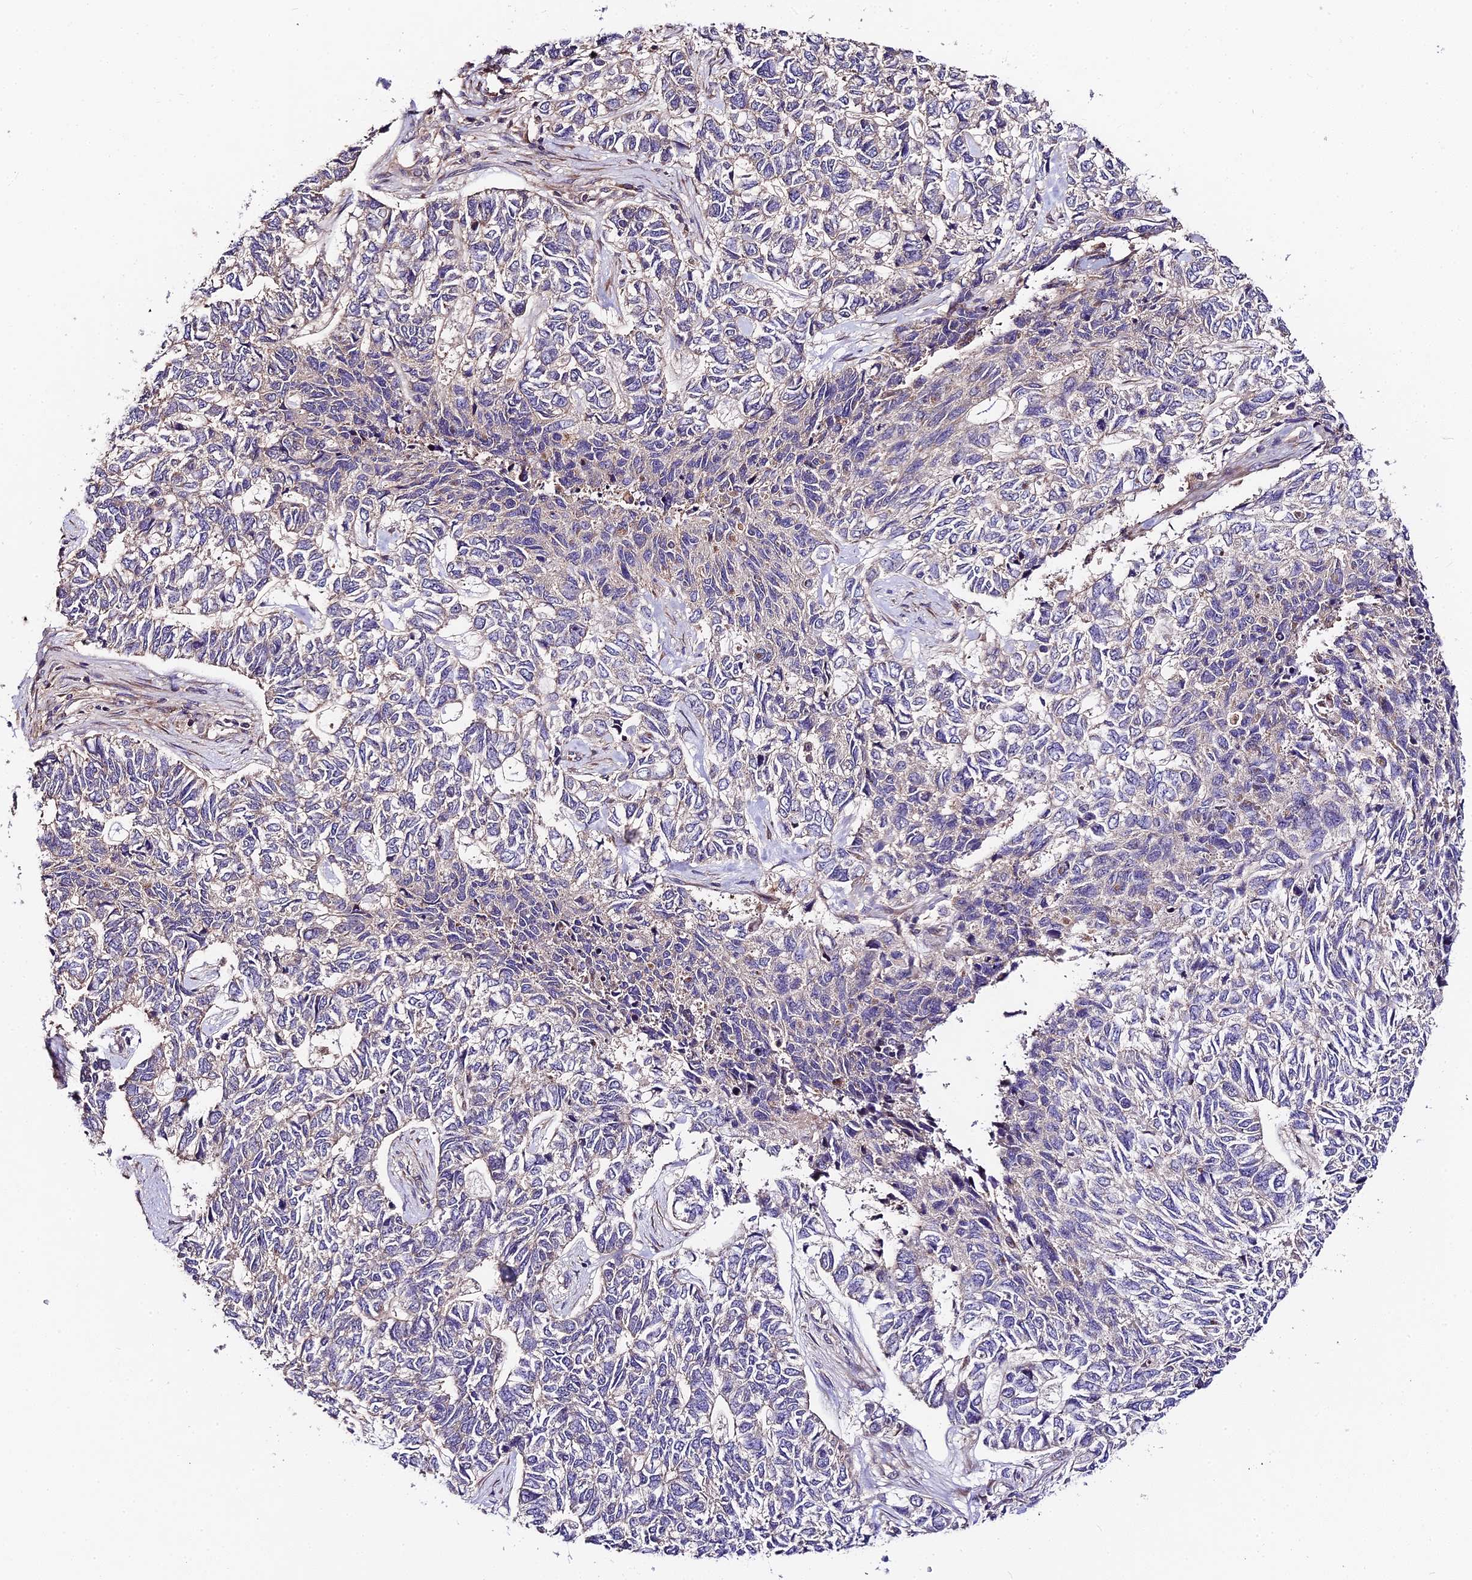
{"staining": {"intensity": "negative", "quantity": "none", "location": "none"}, "tissue": "skin cancer", "cell_type": "Tumor cells", "image_type": "cancer", "snomed": [{"axis": "morphology", "description": "Basal cell carcinoma"}, {"axis": "topography", "description": "Skin"}], "caption": "This is a photomicrograph of immunohistochemistry staining of basal cell carcinoma (skin), which shows no expression in tumor cells.", "gene": "C3orf20", "patient": {"sex": "female", "age": 65}}